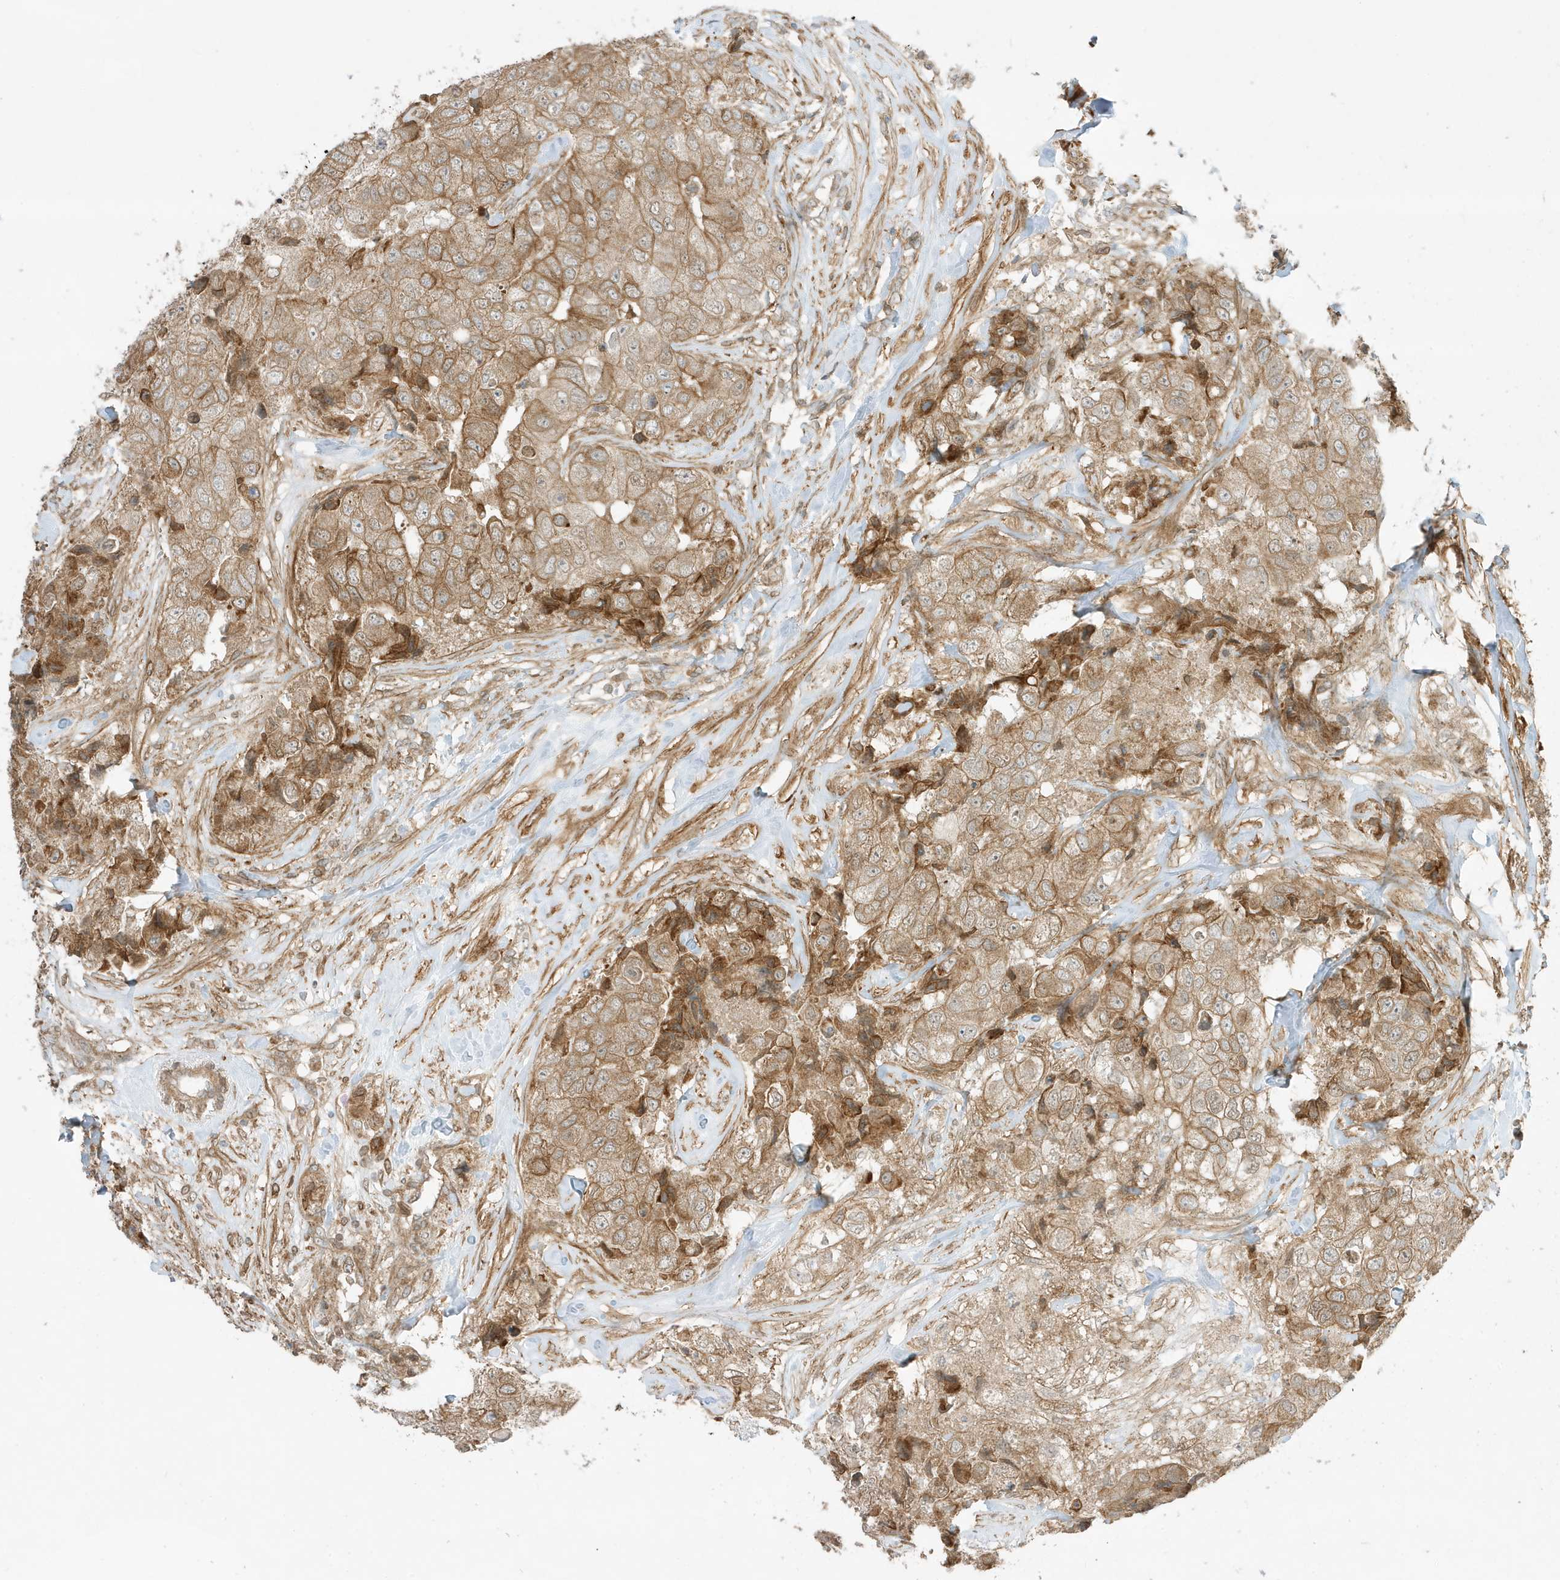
{"staining": {"intensity": "moderate", "quantity": ">75%", "location": "cytoplasmic/membranous"}, "tissue": "breast cancer", "cell_type": "Tumor cells", "image_type": "cancer", "snomed": [{"axis": "morphology", "description": "Duct carcinoma"}, {"axis": "topography", "description": "Breast"}], "caption": "Protein expression analysis of human invasive ductal carcinoma (breast) reveals moderate cytoplasmic/membranous positivity in approximately >75% of tumor cells.", "gene": "SCARF2", "patient": {"sex": "female", "age": 62}}